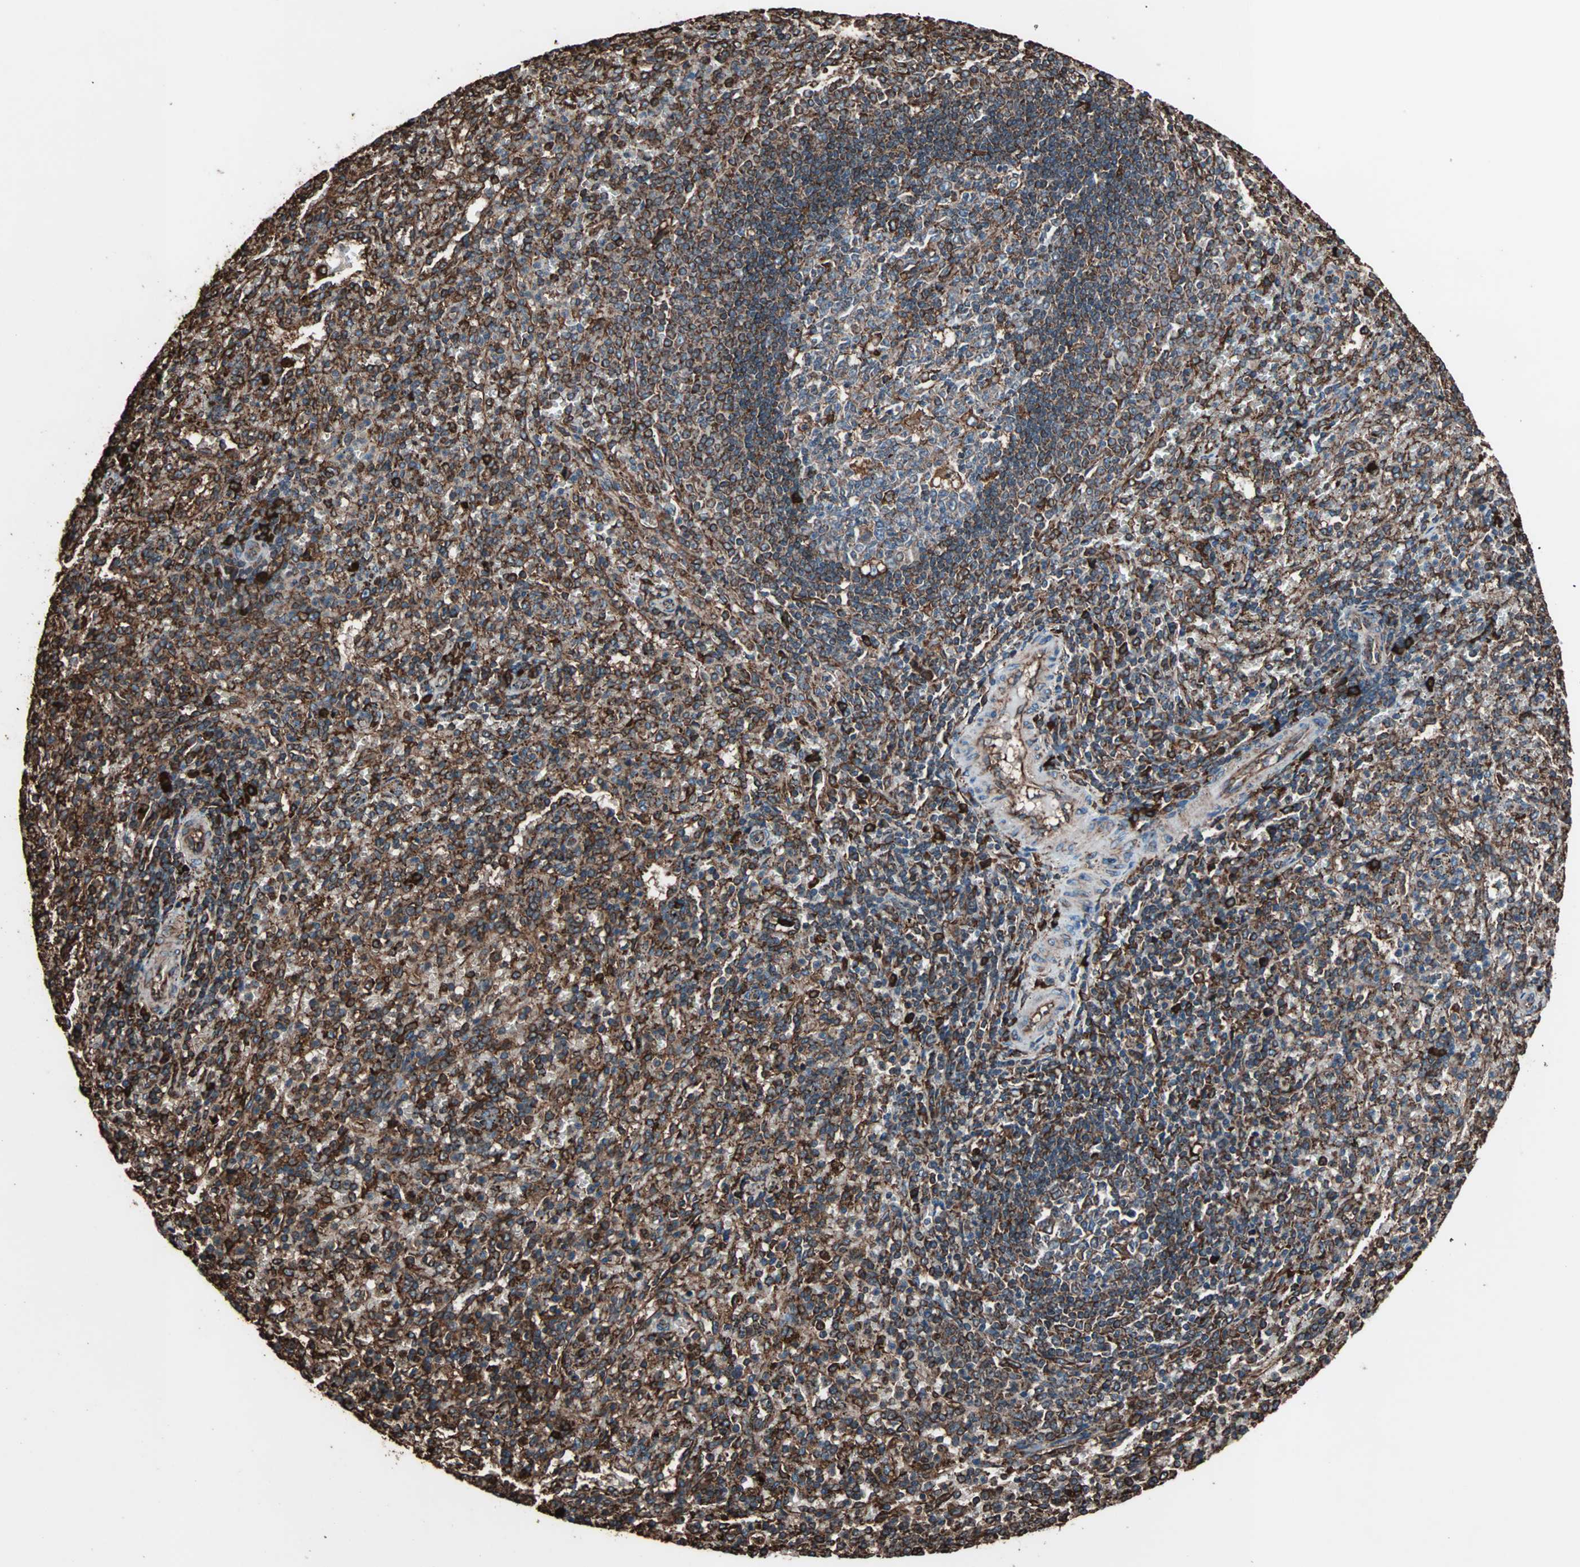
{"staining": {"intensity": "strong", "quantity": ">75%", "location": "cytoplasmic/membranous"}, "tissue": "spleen", "cell_type": "Cells in red pulp", "image_type": "normal", "snomed": [{"axis": "morphology", "description": "Normal tissue, NOS"}, {"axis": "topography", "description": "Spleen"}], "caption": "A brown stain shows strong cytoplasmic/membranous positivity of a protein in cells in red pulp of normal human spleen.", "gene": "HSP90B1", "patient": {"sex": "female", "age": 10}}